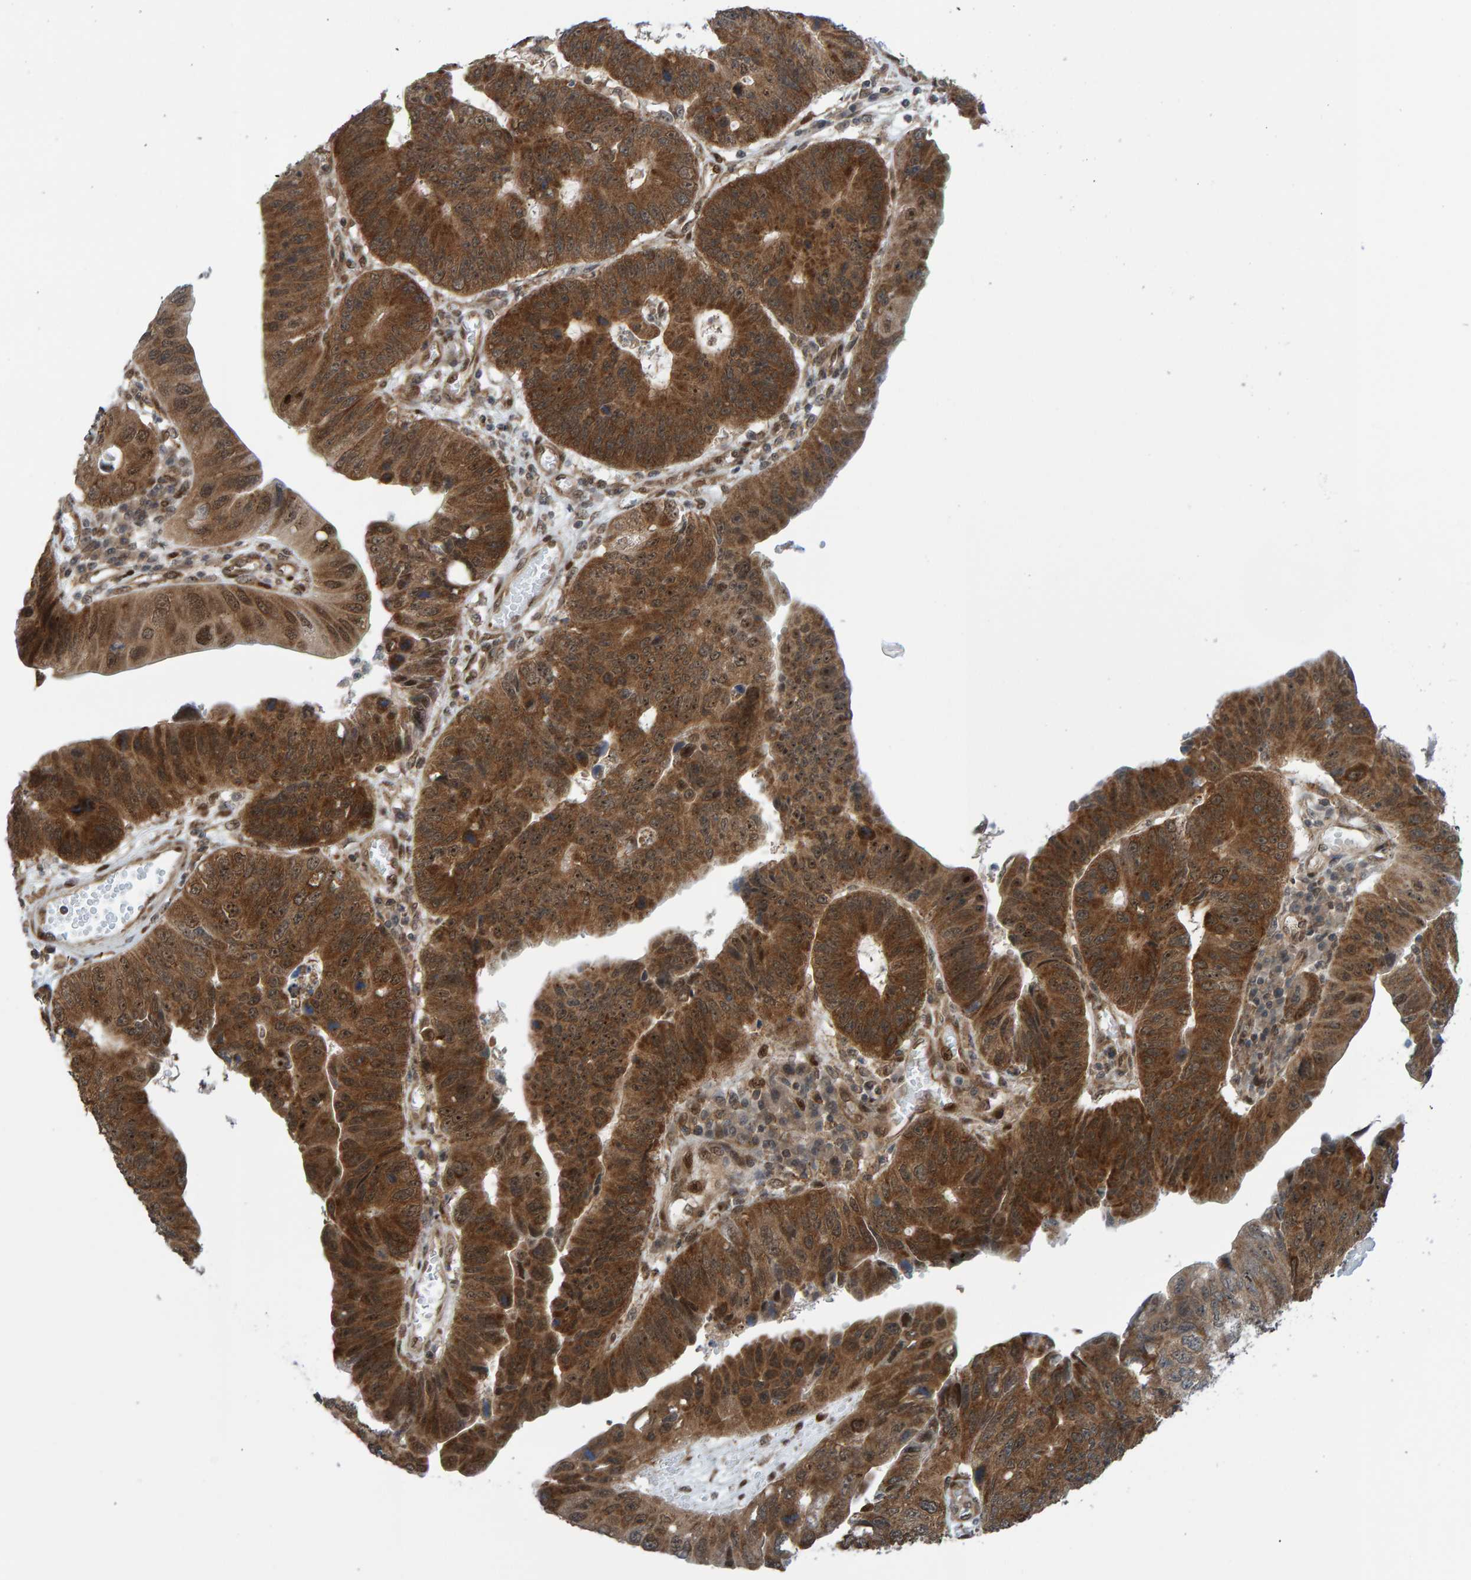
{"staining": {"intensity": "strong", "quantity": ">75%", "location": "cytoplasmic/membranous,nuclear"}, "tissue": "stomach cancer", "cell_type": "Tumor cells", "image_type": "cancer", "snomed": [{"axis": "morphology", "description": "Adenocarcinoma, NOS"}, {"axis": "topography", "description": "Stomach"}], "caption": "IHC image of stomach cancer stained for a protein (brown), which exhibits high levels of strong cytoplasmic/membranous and nuclear positivity in approximately >75% of tumor cells.", "gene": "ZNF366", "patient": {"sex": "male", "age": 59}}